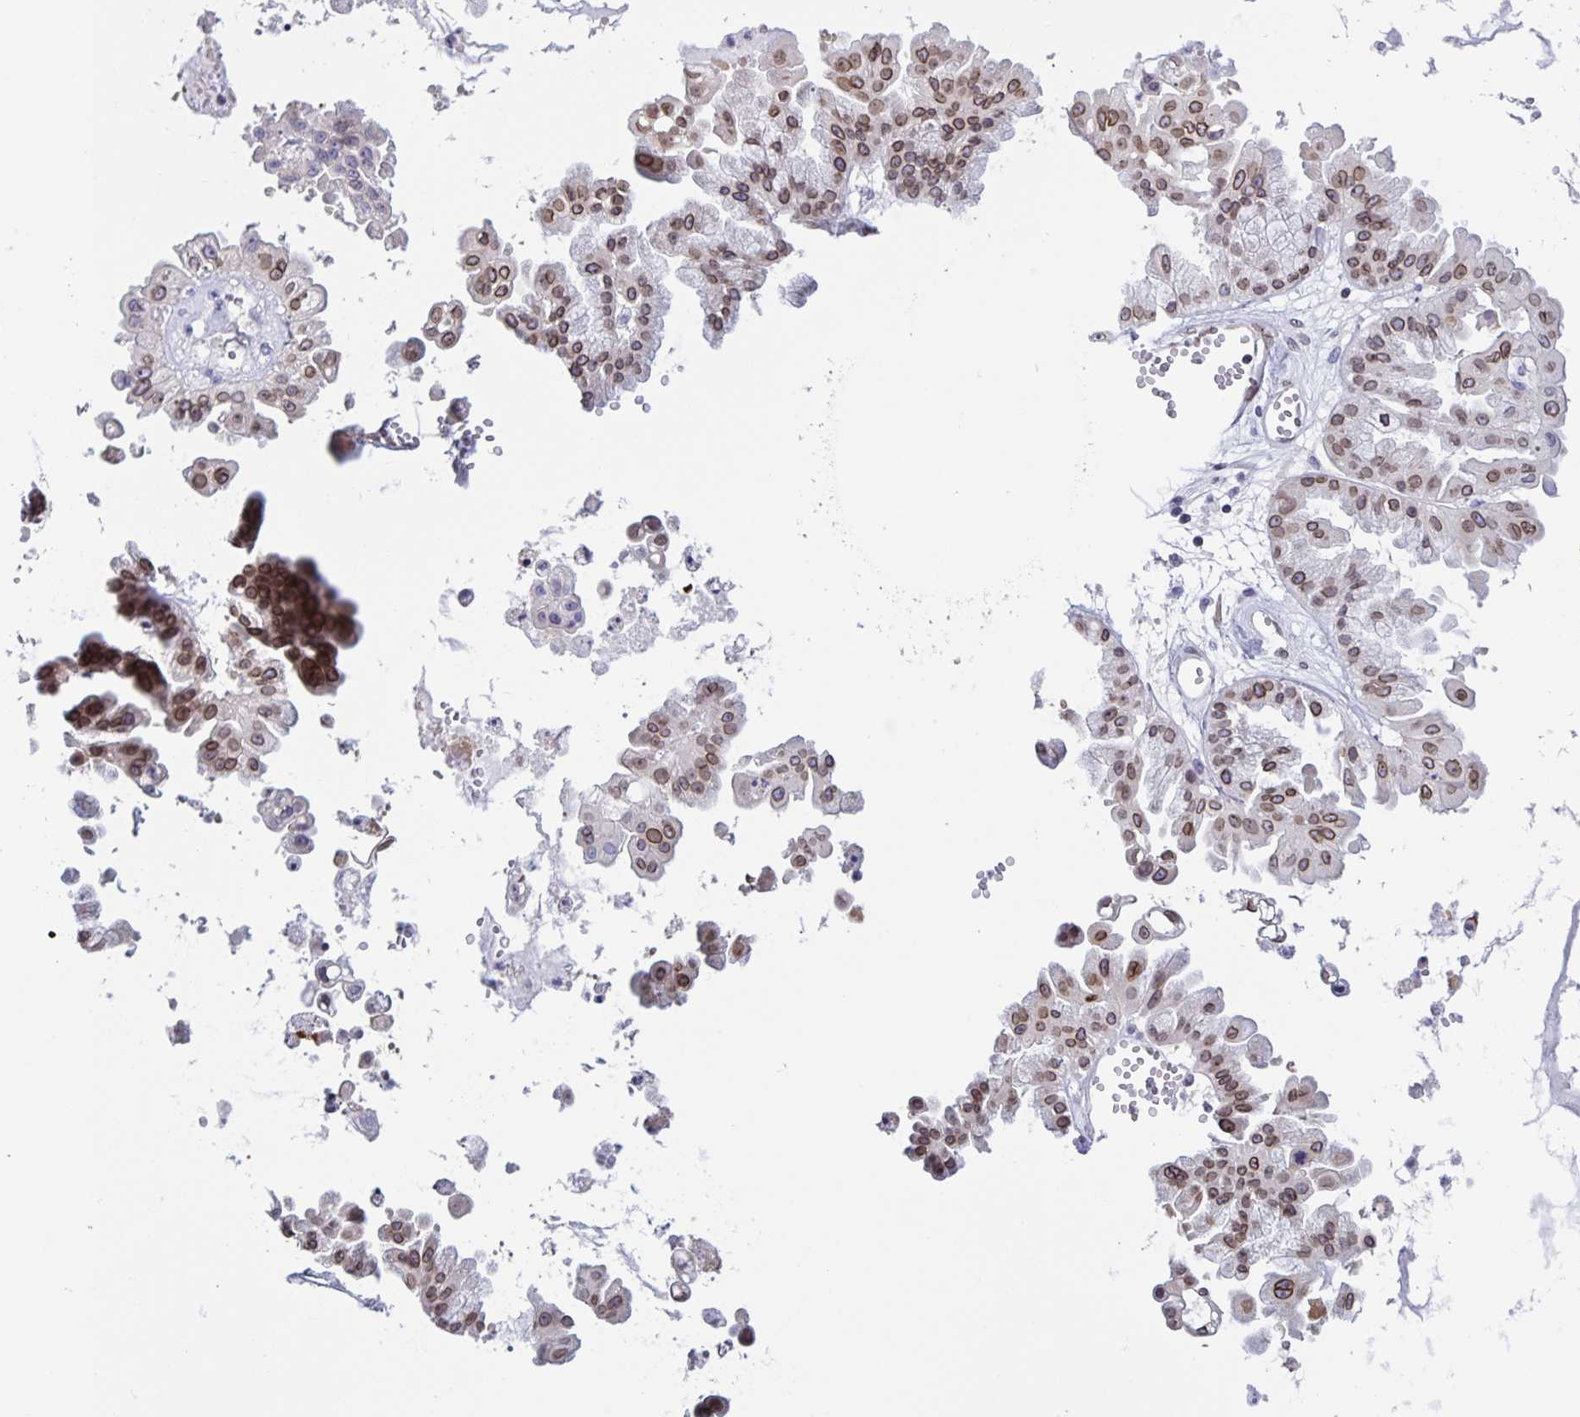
{"staining": {"intensity": "moderate", "quantity": ">75%", "location": "cytoplasmic/membranous,nuclear"}, "tissue": "ovarian cancer", "cell_type": "Tumor cells", "image_type": "cancer", "snomed": [{"axis": "morphology", "description": "Cystadenocarcinoma, serous, NOS"}, {"axis": "topography", "description": "Ovary"}], "caption": "There is medium levels of moderate cytoplasmic/membranous and nuclear positivity in tumor cells of ovarian serous cystadenocarcinoma, as demonstrated by immunohistochemical staining (brown color).", "gene": "SYNE2", "patient": {"sex": "female", "age": 56}}